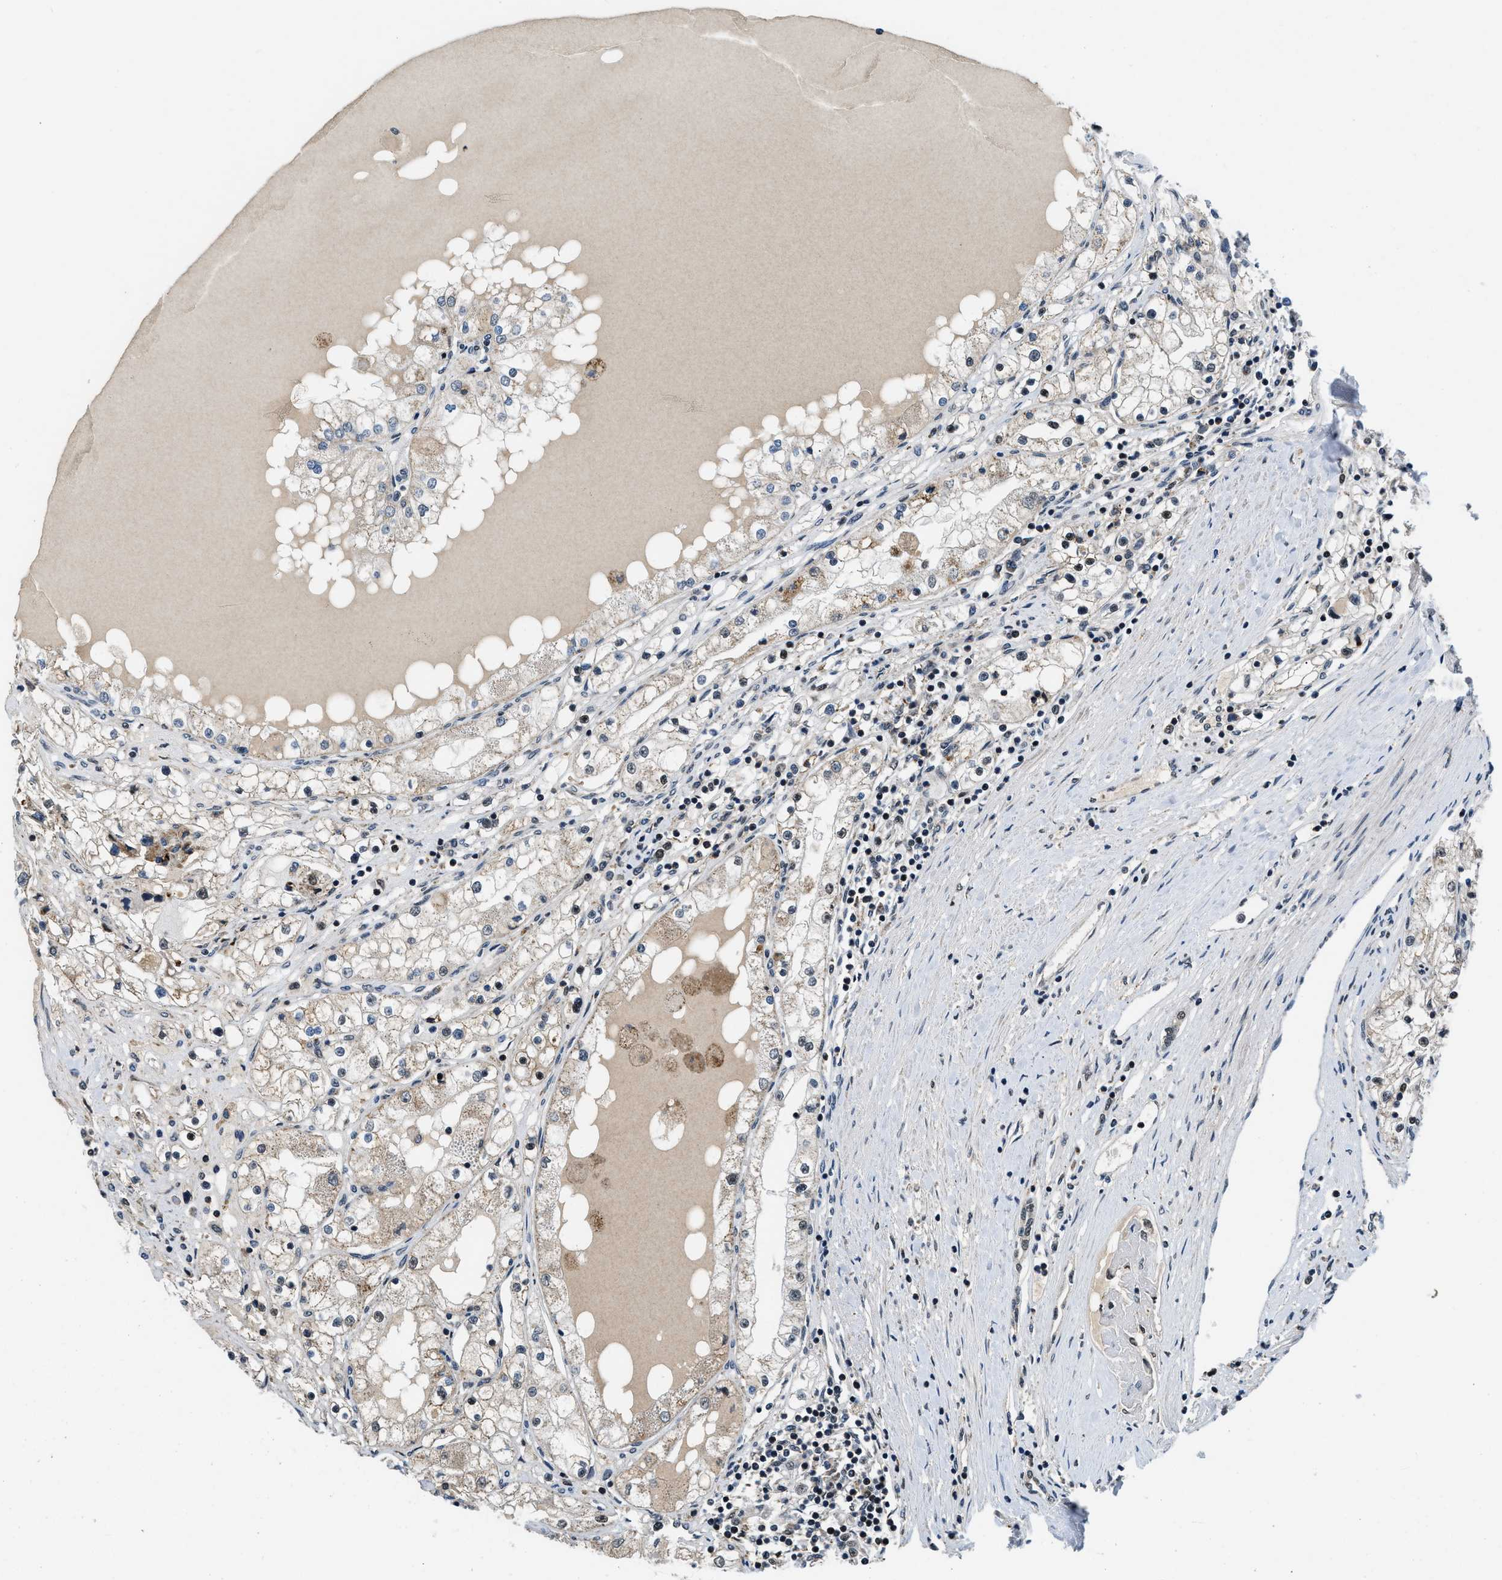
{"staining": {"intensity": "moderate", "quantity": "<25%", "location": "nuclear"}, "tissue": "renal cancer", "cell_type": "Tumor cells", "image_type": "cancer", "snomed": [{"axis": "morphology", "description": "Adenocarcinoma, NOS"}, {"axis": "topography", "description": "Kidney"}], "caption": "Immunohistochemical staining of renal cancer reveals low levels of moderate nuclear protein positivity in approximately <25% of tumor cells.", "gene": "KDM3B", "patient": {"sex": "male", "age": 68}}